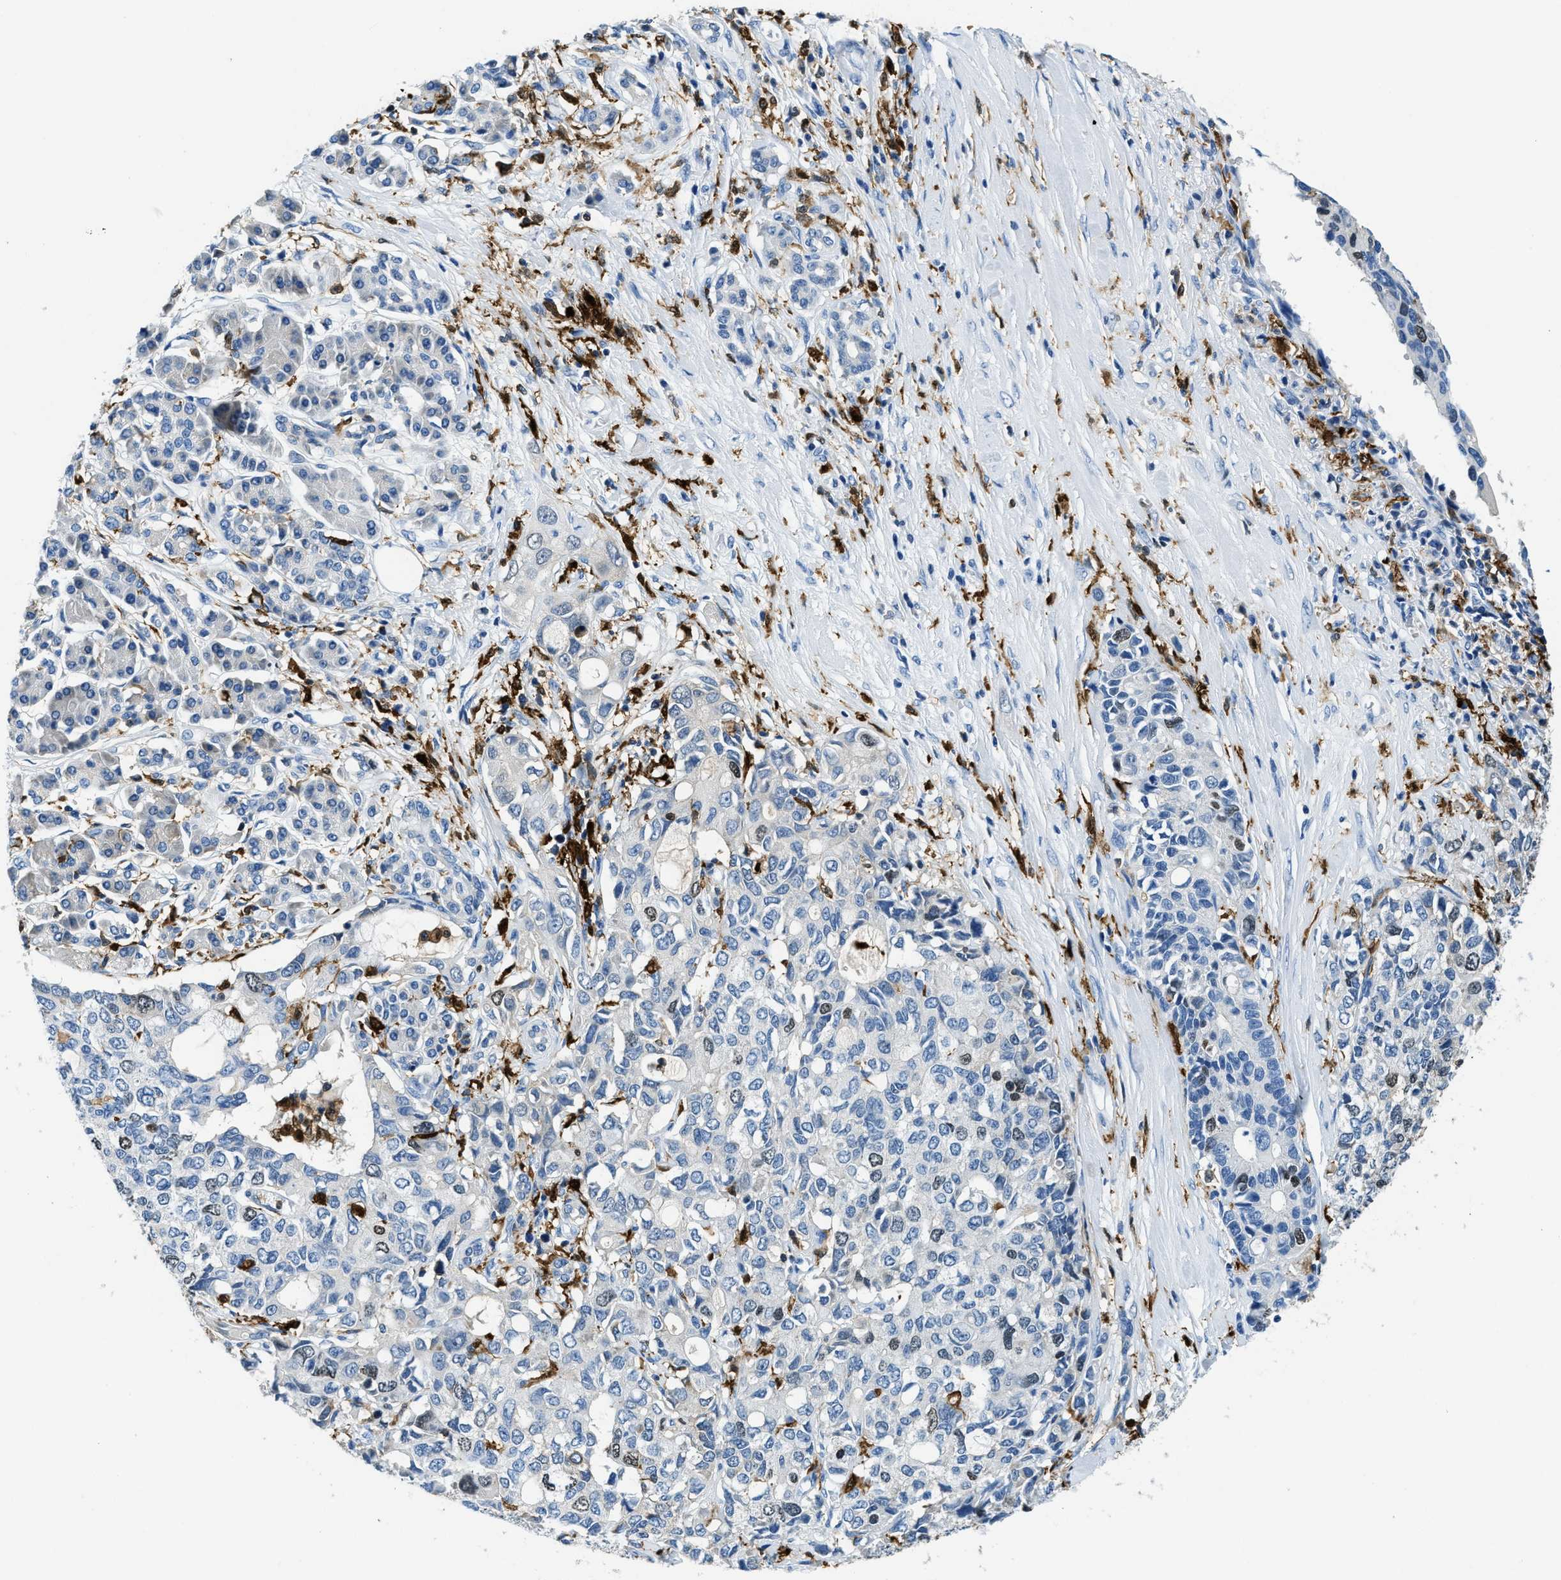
{"staining": {"intensity": "negative", "quantity": "none", "location": "none"}, "tissue": "pancreatic cancer", "cell_type": "Tumor cells", "image_type": "cancer", "snomed": [{"axis": "morphology", "description": "Adenocarcinoma, NOS"}, {"axis": "topography", "description": "Pancreas"}], "caption": "An IHC histopathology image of pancreatic adenocarcinoma is shown. There is no staining in tumor cells of pancreatic adenocarcinoma. (IHC, brightfield microscopy, high magnification).", "gene": "CAPG", "patient": {"sex": "female", "age": 56}}